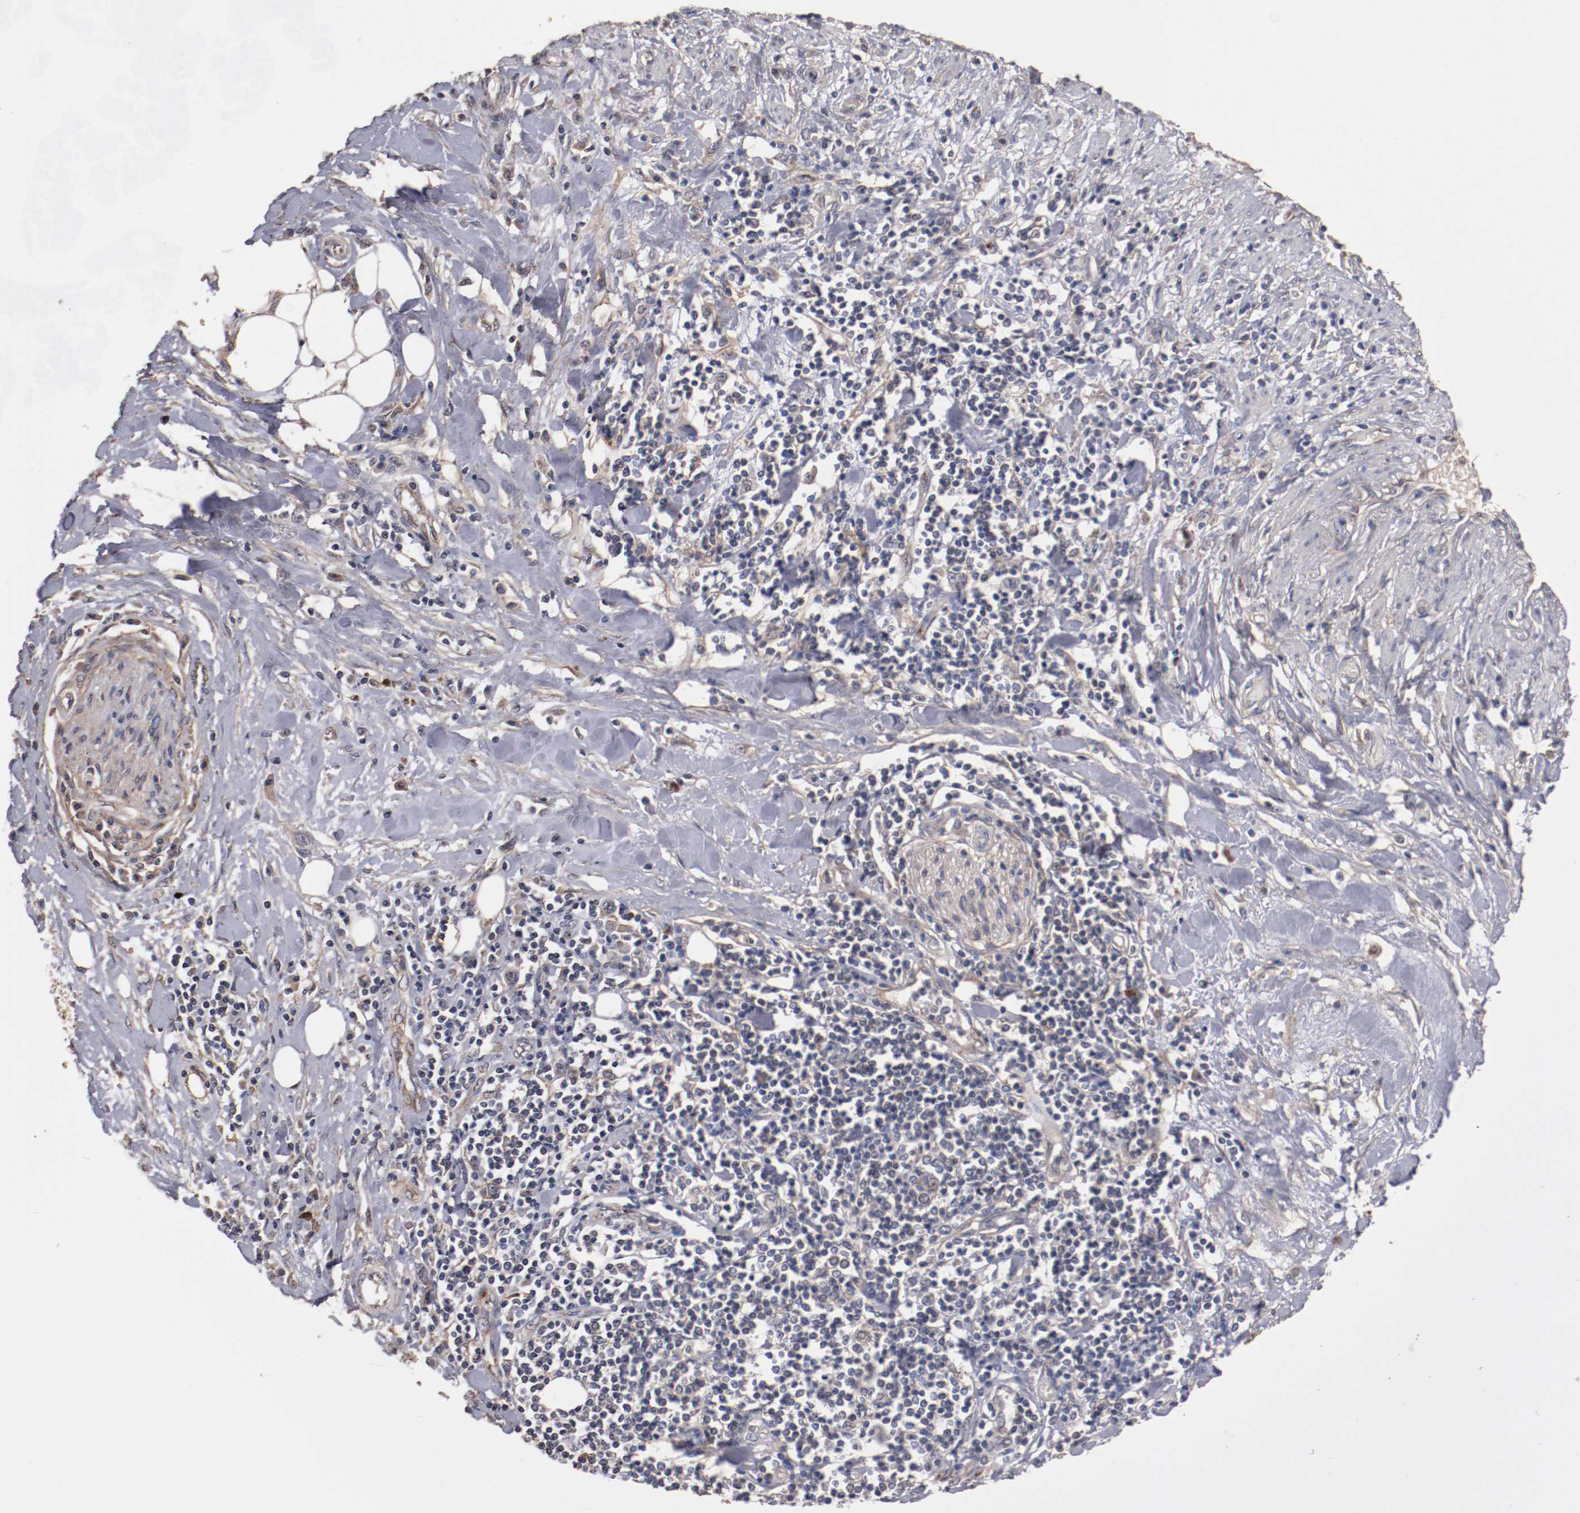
{"staining": {"intensity": "moderate", "quantity": ">75%", "location": "cytoplasmic/membranous"}, "tissue": "pancreatic cancer", "cell_type": "Tumor cells", "image_type": "cancer", "snomed": [{"axis": "morphology", "description": "Adenocarcinoma, NOS"}, {"axis": "topography", "description": "Pancreas"}], "caption": "Human pancreatic adenocarcinoma stained for a protein (brown) displays moderate cytoplasmic/membranous positive expression in approximately >75% of tumor cells.", "gene": "DIPK2B", "patient": {"sex": "female", "age": 64}}